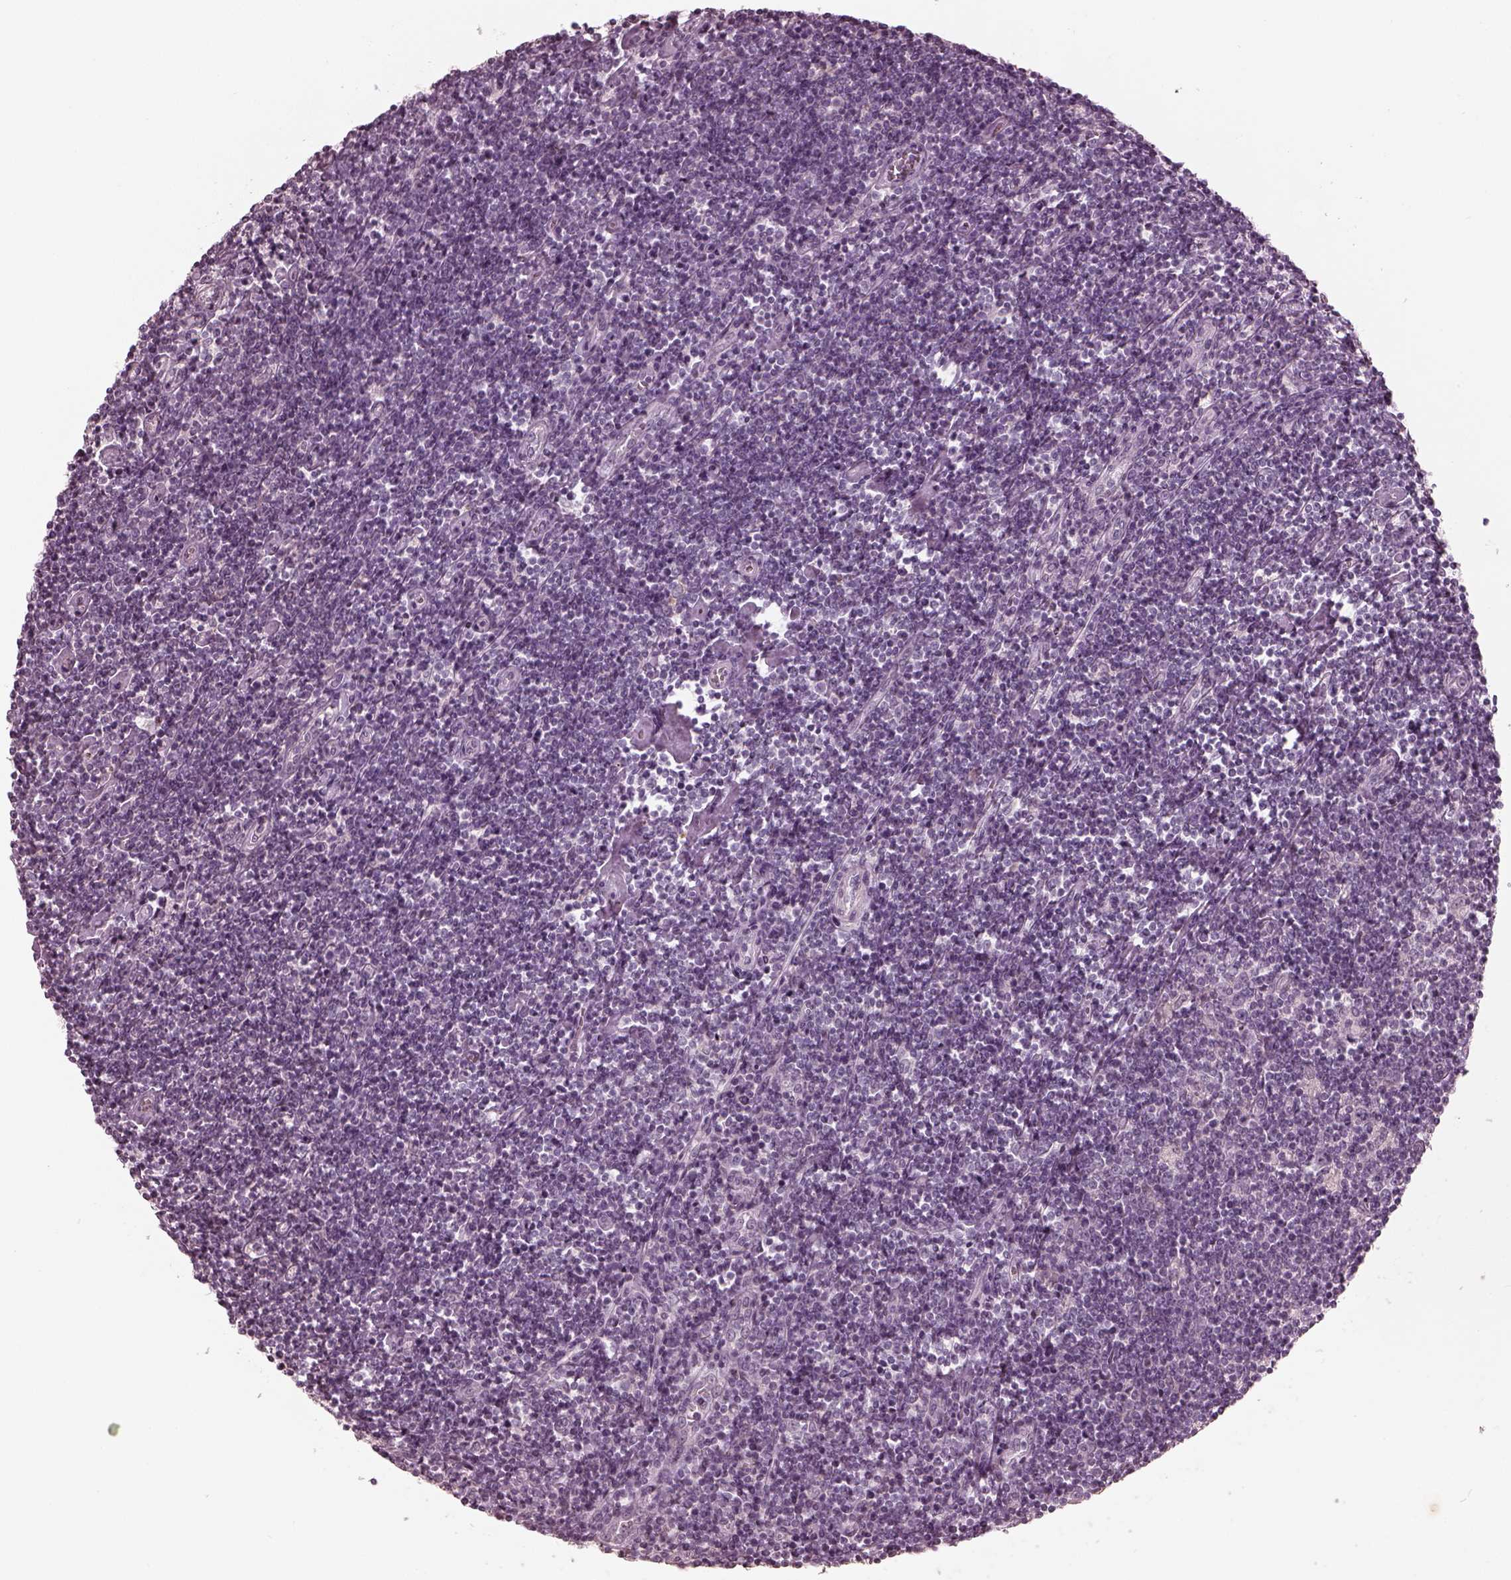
{"staining": {"intensity": "negative", "quantity": "none", "location": "none"}, "tissue": "lymphoma", "cell_type": "Tumor cells", "image_type": "cancer", "snomed": [{"axis": "morphology", "description": "Hodgkin's disease, NOS"}, {"axis": "topography", "description": "Lymph node"}], "caption": "This is an IHC photomicrograph of Hodgkin's disease. There is no positivity in tumor cells.", "gene": "ADRB3", "patient": {"sex": "male", "age": 40}}